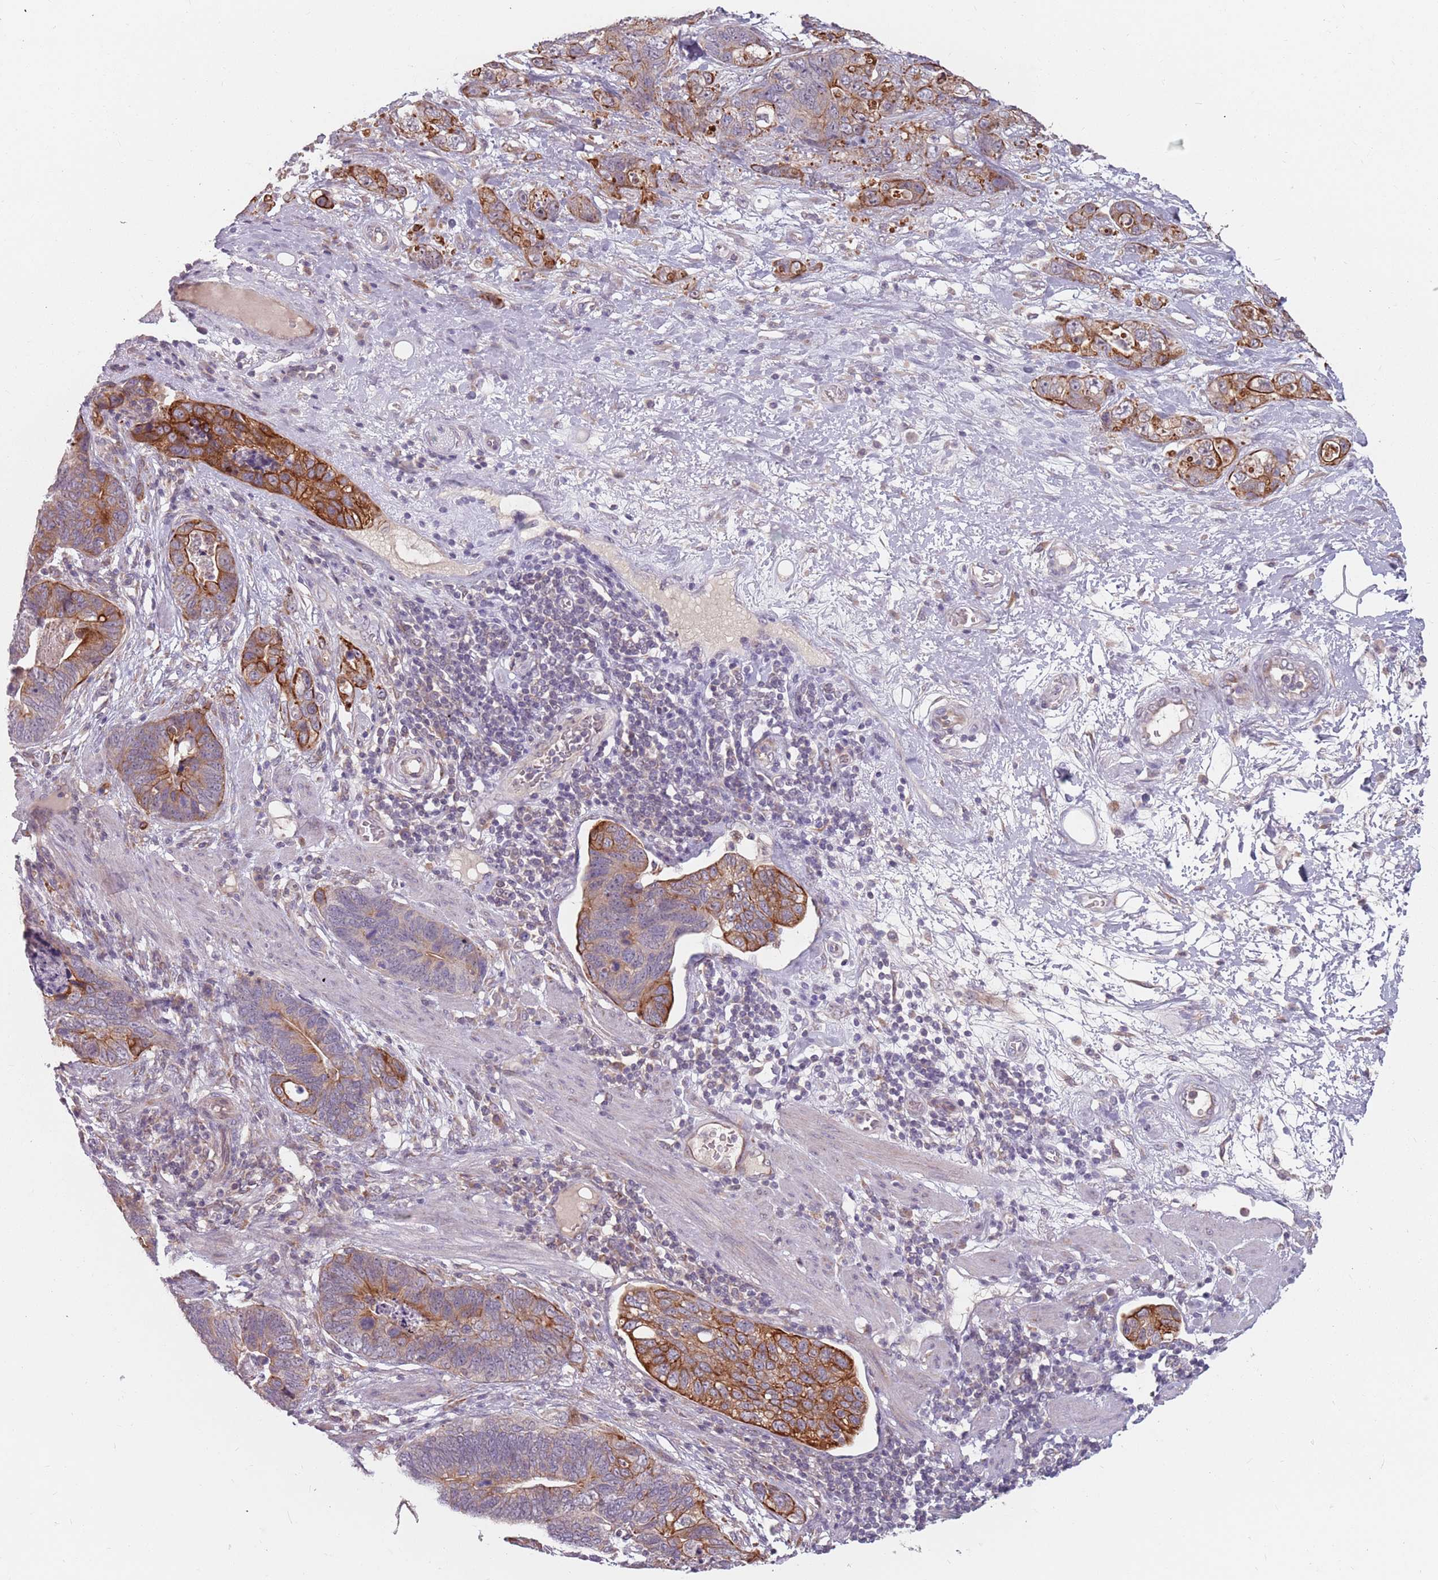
{"staining": {"intensity": "strong", "quantity": "25%-75%", "location": "cytoplasmic/membranous"}, "tissue": "stomach cancer", "cell_type": "Tumor cells", "image_type": "cancer", "snomed": [{"axis": "morphology", "description": "Normal tissue, NOS"}, {"axis": "morphology", "description": "Adenocarcinoma, NOS"}, {"axis": "topography", "description": "Stomach"}], "caption": "Protein expression by IHC reveals strong cytoplasmic/membranous staining in approximately 25%-75% of tumor cells in stomach cancer (adenocarcinoma).", "gene": "ADAL", "patient": {"sex": "female", "age": 89}}